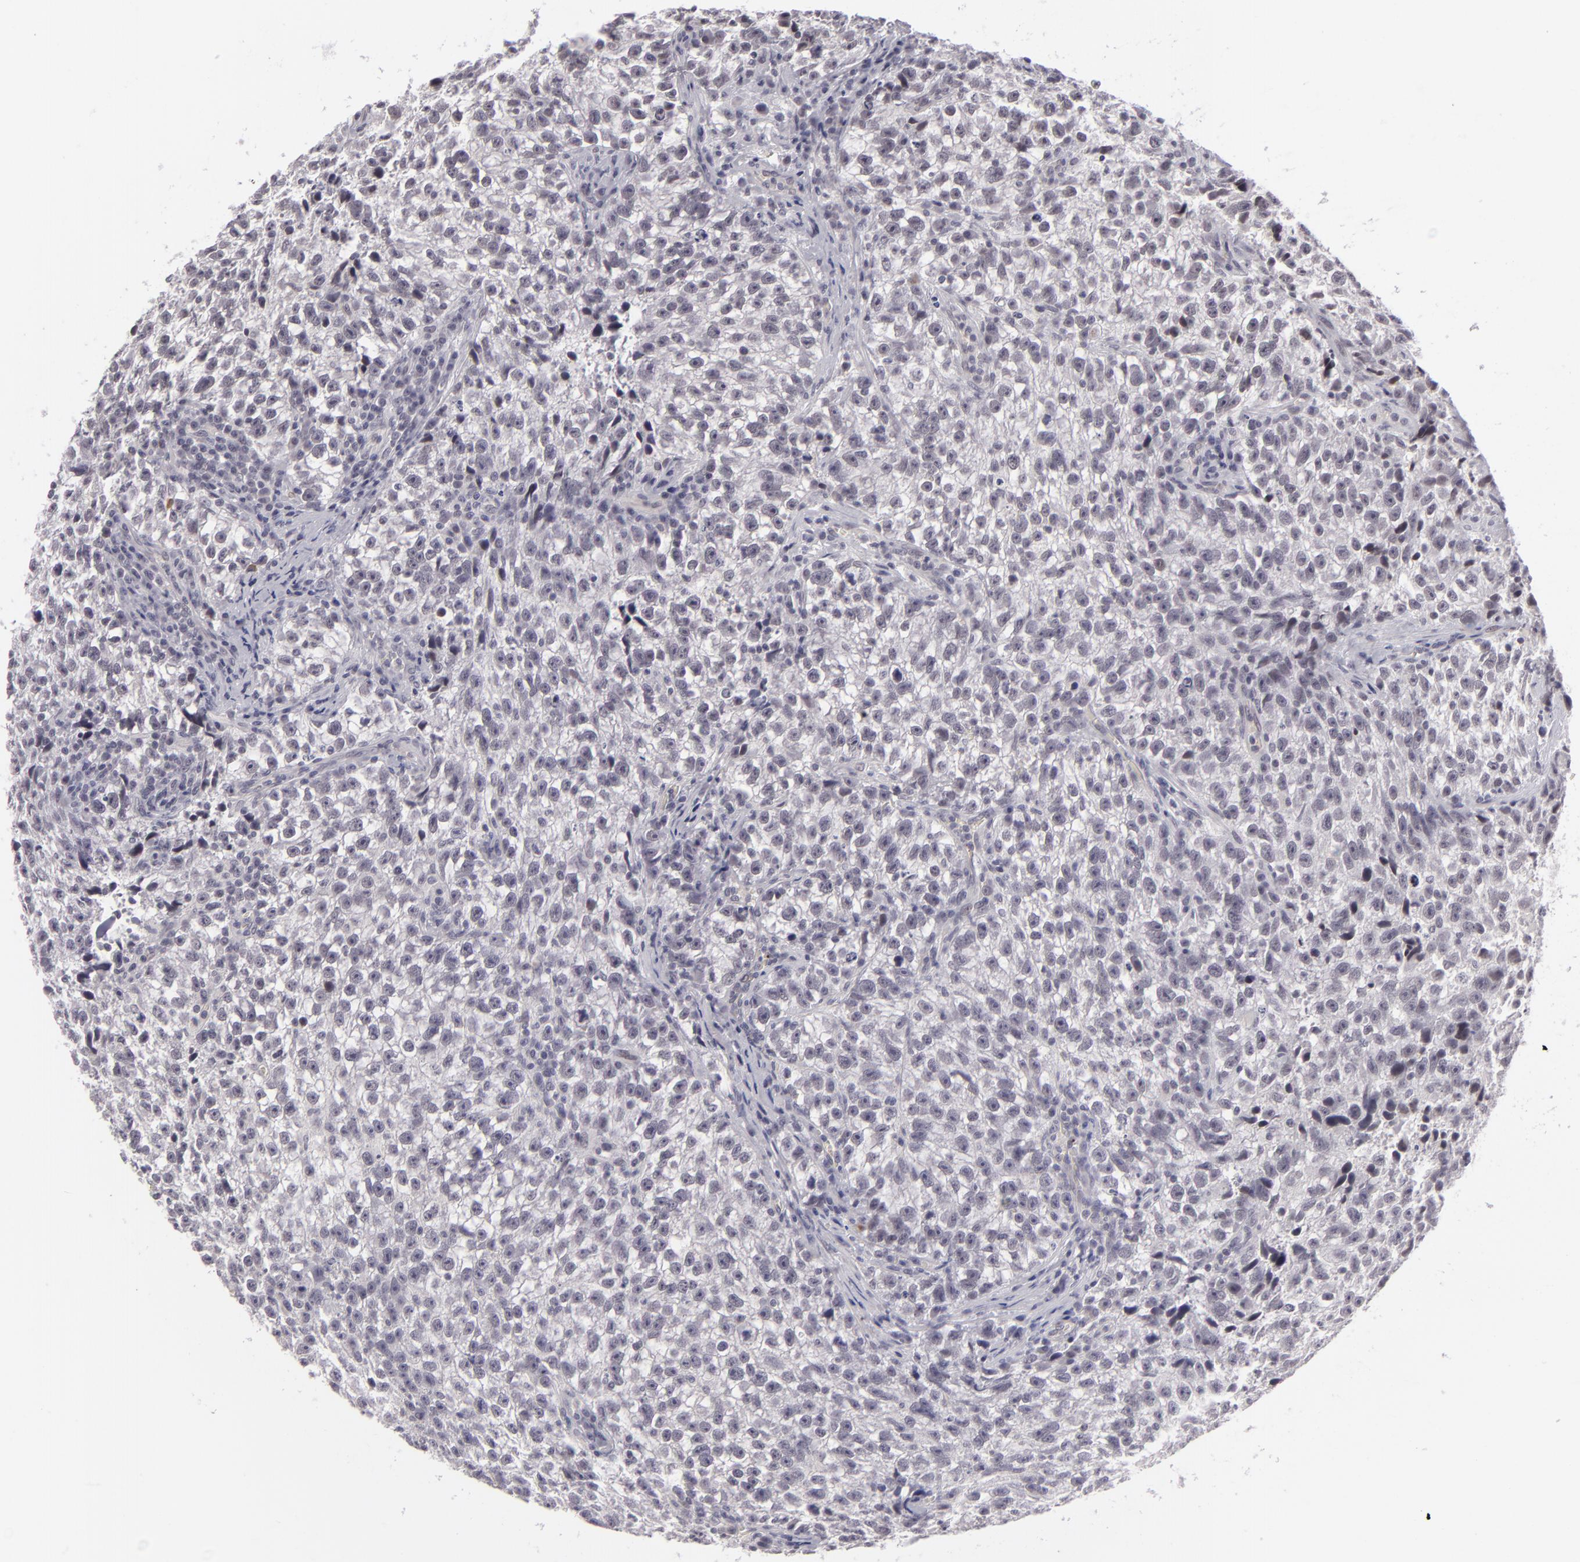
{"staining": {"intensity": "negative", "quantity": "none", "location": "none"}, "tissue": "testis cancer", "cell_type": "Tumor cells", "image_type": "cancer", "snomed": [{"axis": "morphology", "description": "Seminoma, NOS"}, {"axis": "topography", "description": "Testis"}], "caption": "Immunohistochemistry micrograph of neoplastic tissue: testis cancer (seminoma) stained with DAB (3,3'-diaminobenzidine) displays no significant protein positivity in tumor cells.", "gene": "ZNF205", "patient": {"sex": "male", "age": 38}}